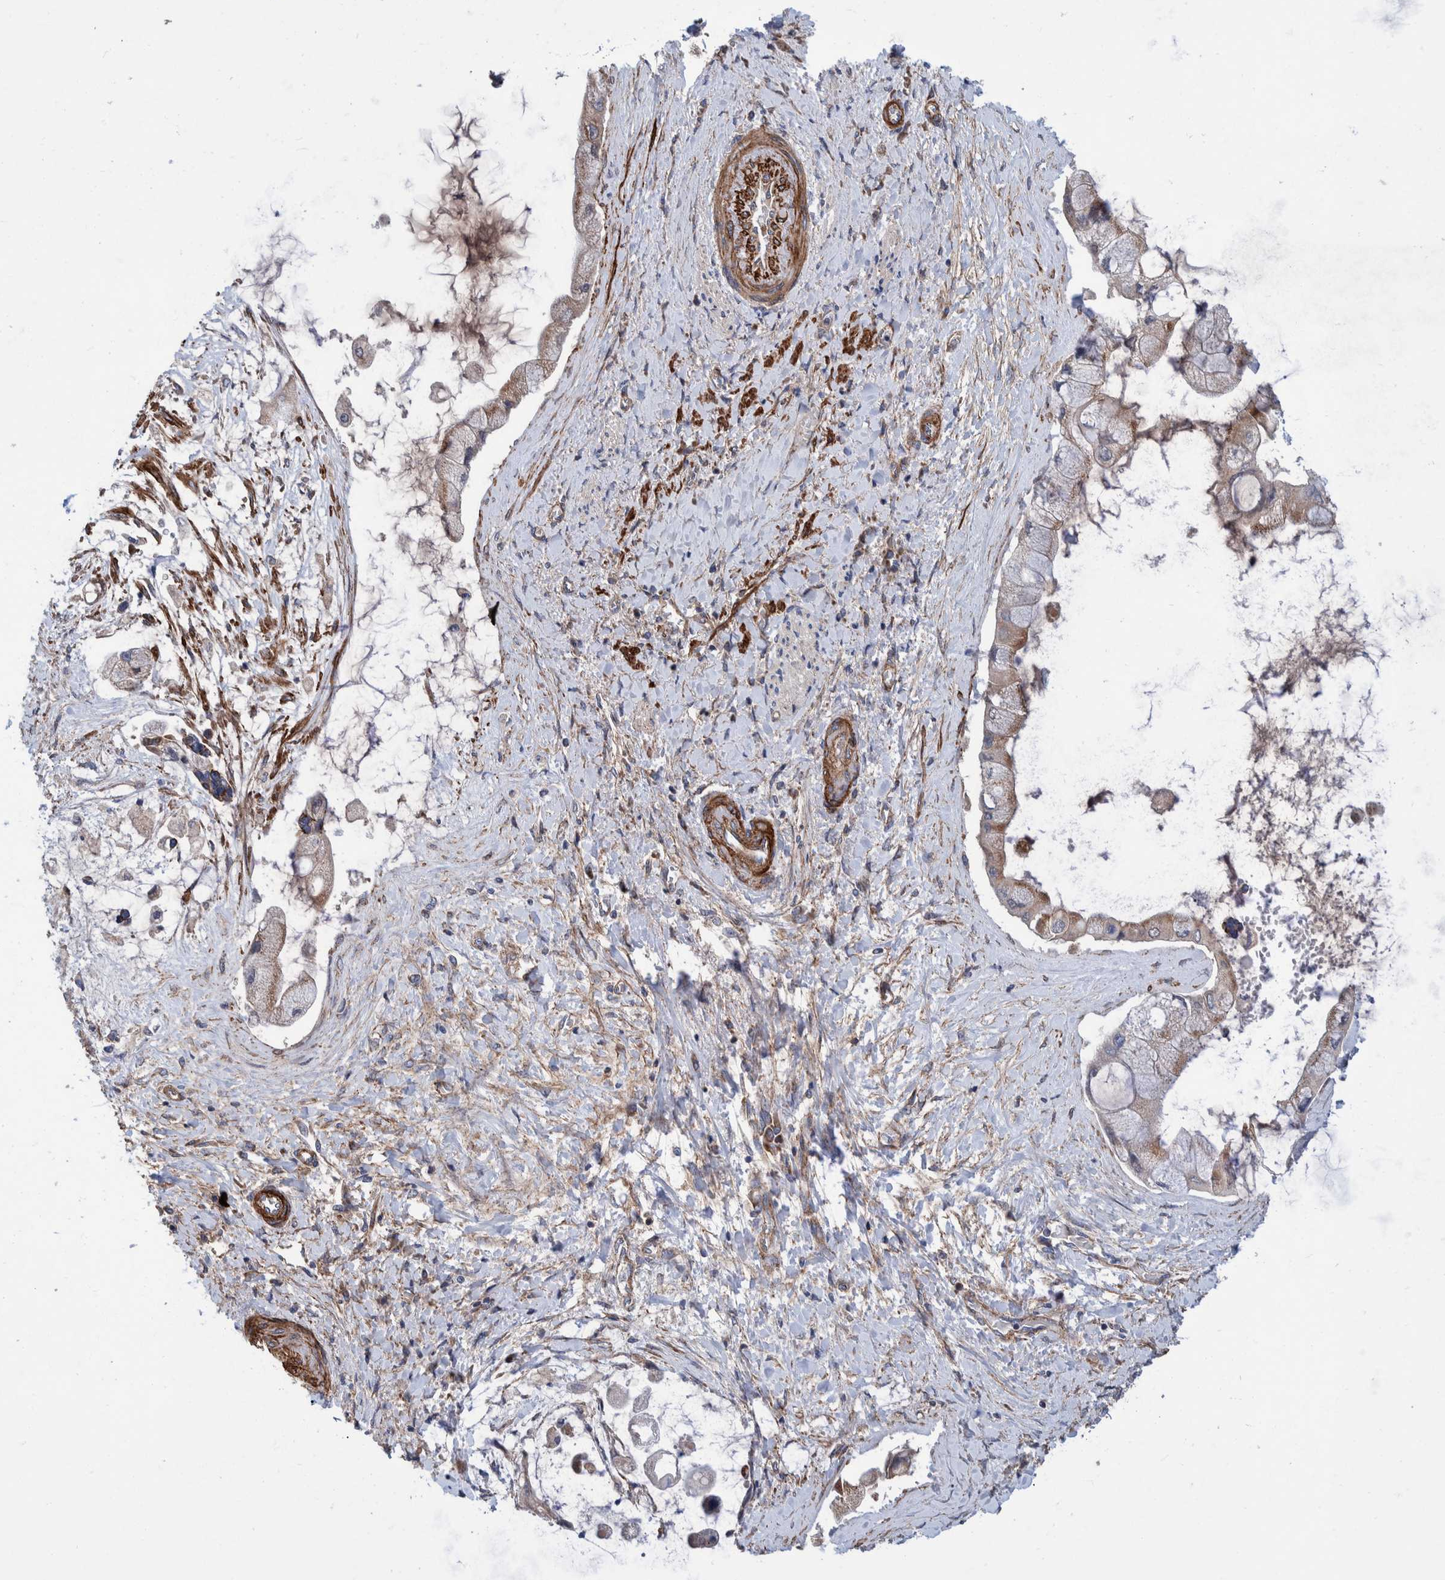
{"staining": {"intensity": "moderate", "quantity": "25%-75%", "location": "cytoplasmic/membranous"}, "tissue": "liver cancer", "cell_type": "Tumor cells", "image_type": "cancer", "snomed": [{"axis": "morphology", "description": "Cholangiocarcinoma"}, {"axis": "topography", "description": "Liver"}], "caption": "Moderate cytoplasmic/membranous protein expression is seen in approximately 25%-75% of tumor cells in cholangiocarcinoma (liver).", "gene": "SLC25A10", "patient": {"sex": "male", "age": 50}}